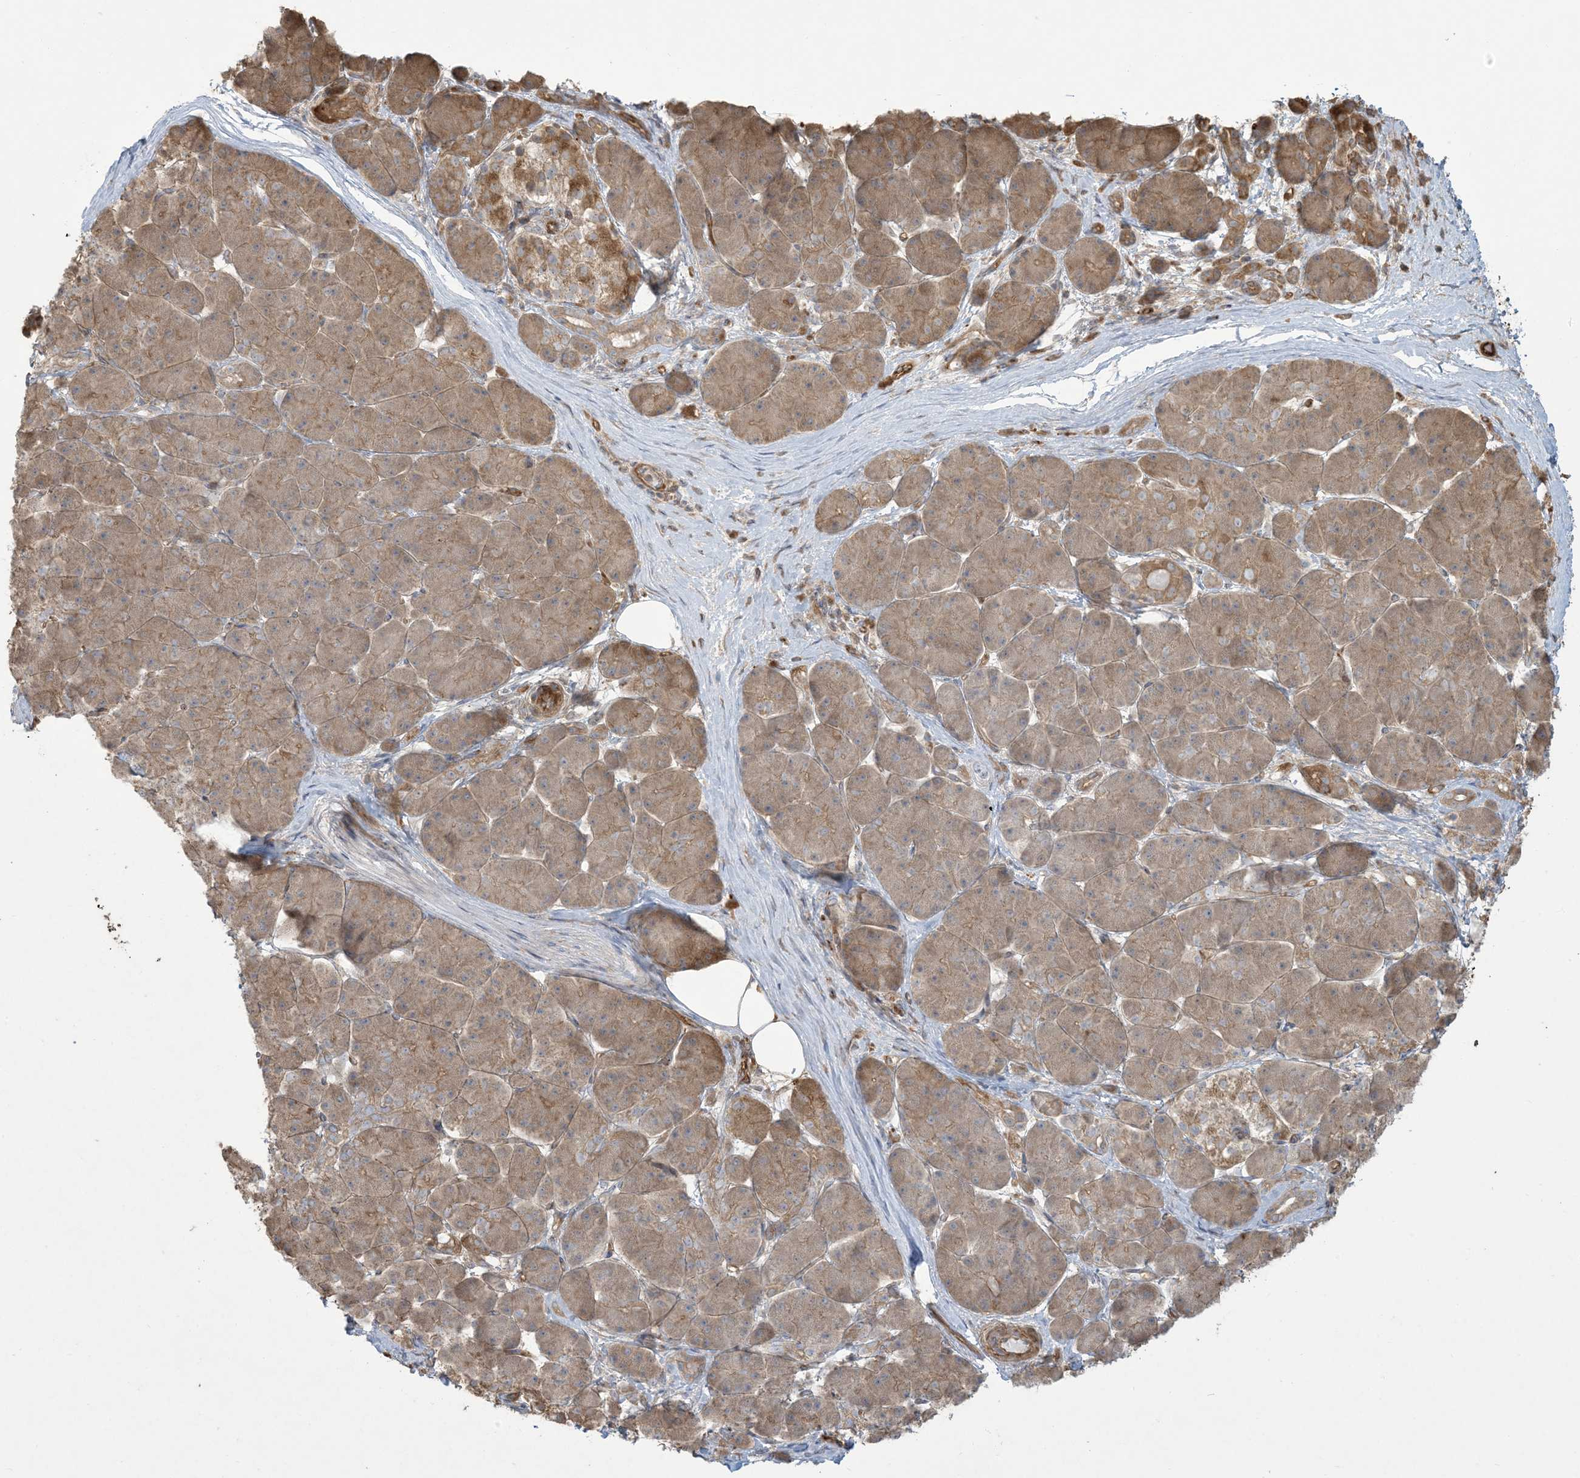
{"staining": {"intensity": "moderate", "quantity": ">75%", "location": "cytoplasmic/membranous"}, "tissue": "pancreatic cancer", "cell_type": "Tumor cells", "image_type": "cancer", "snomed": [{"axis": "morphology", "description": "Normal tissue, NOS"}, {"axis": "morphology", "description": "Adenocarcinoma, NOS"}, {"axis": "topography", "description": "Pancreas"}], "caption": "An image showing moderate cytoplasmic/membranous staining in approximately >75% of tumor cells in pancreatic cancer, as visualized by brown immunohistochemical staining.", "gene": "KLHL18", "patient": {"sex": "female", "age": 68}}